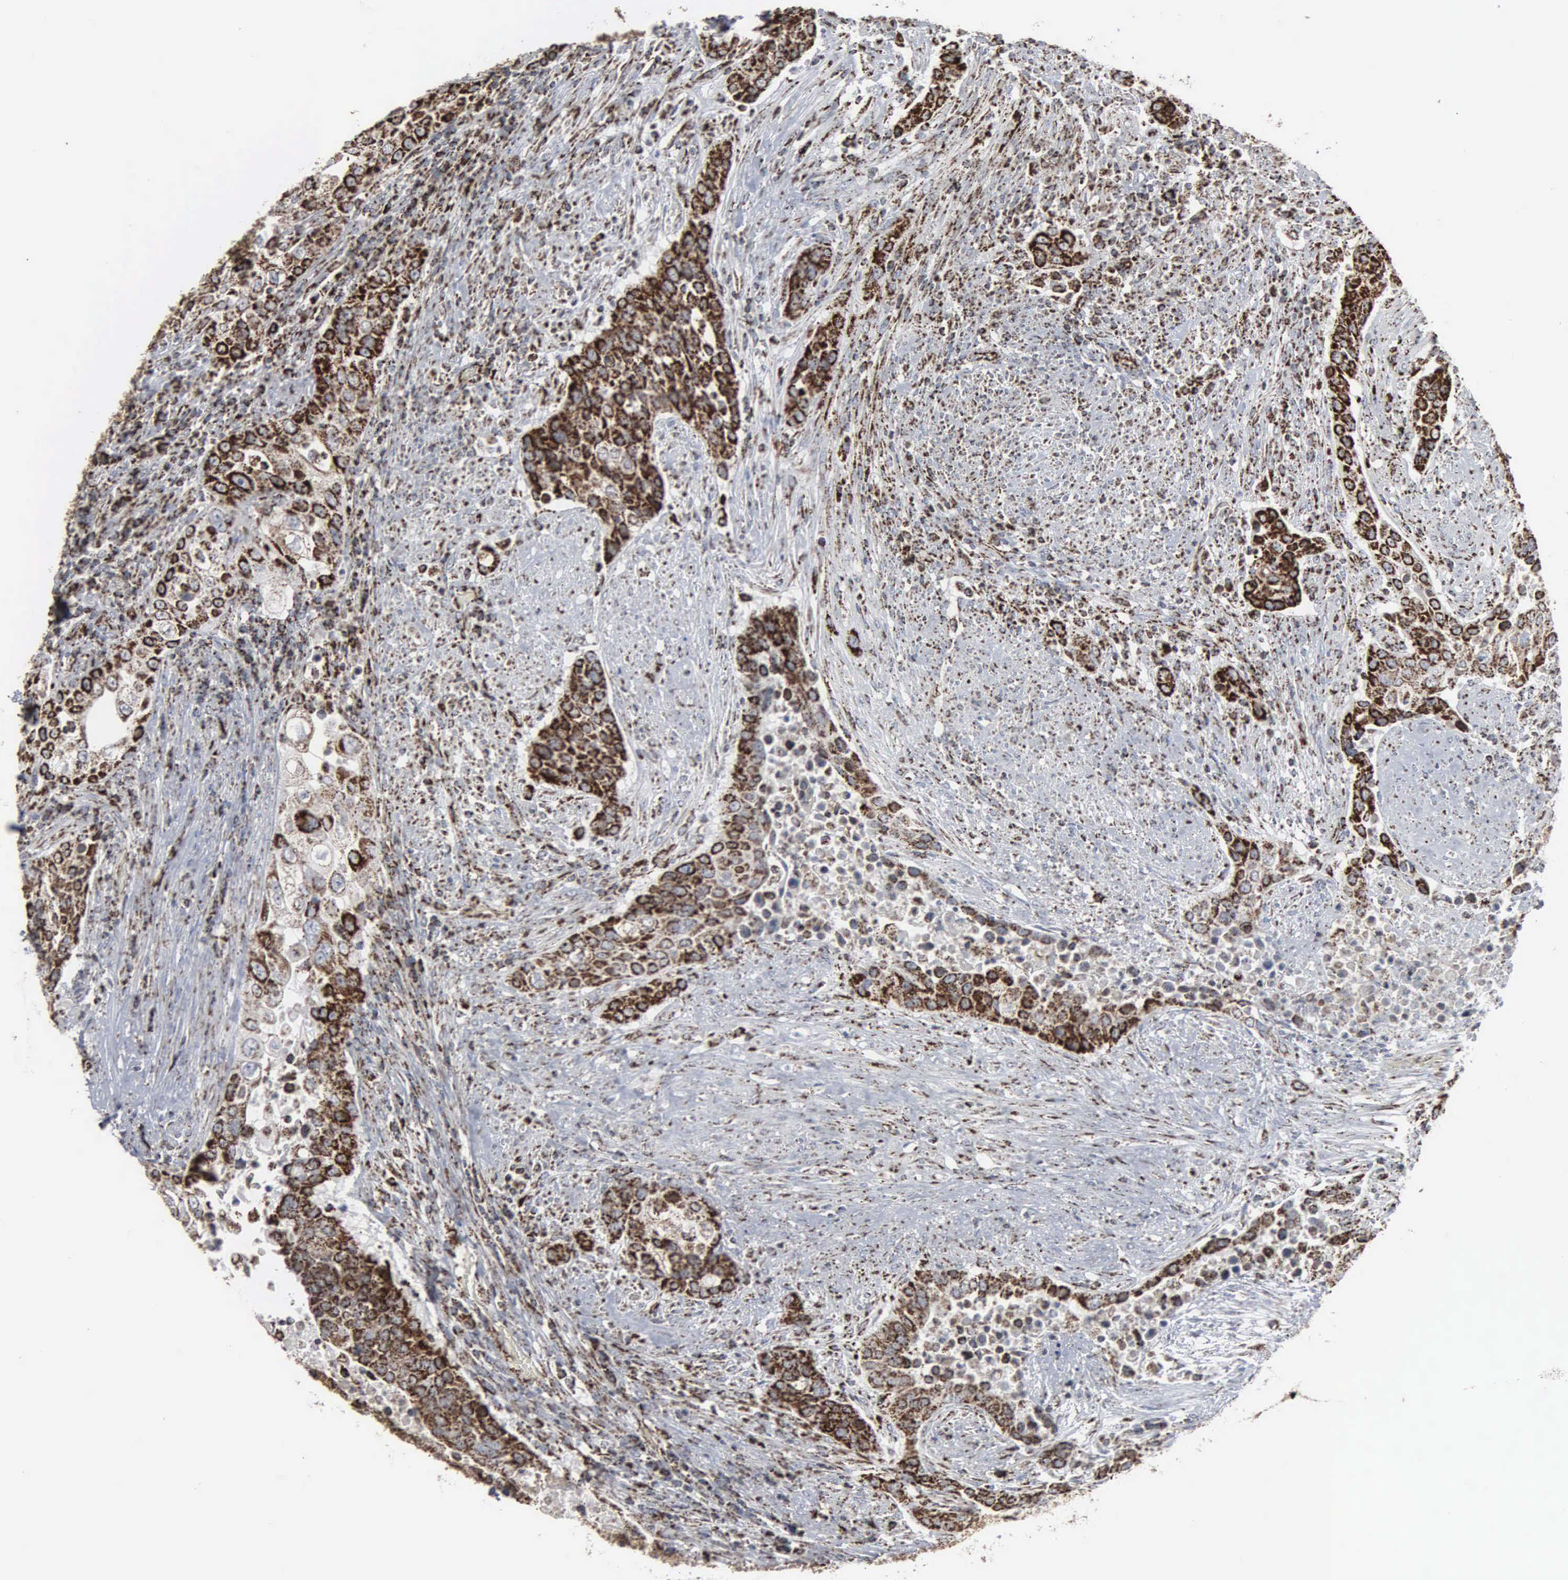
{"staining": {"intensity": "strong", "quantity": ">75%", "location": "cytoplasmic/membranous"}, "tissue": "urothelial cancer", "cell_type": "Tumor cells", "image_type": "cancer", "snomed": [{"axis": "morphology", "description": "Urothelial carcinoma, High grade"}, {"axis": "topography", "description": "Urinary bladder"}], "caption": "Strong cytoplasmic/membranous positivity for a protein is appreciated in approximately >75% of tumor cells of urothelial cancer using immunohistochemistry.", "gene": "HSPA9", "patient": {"sex": "male", "age": 74}}